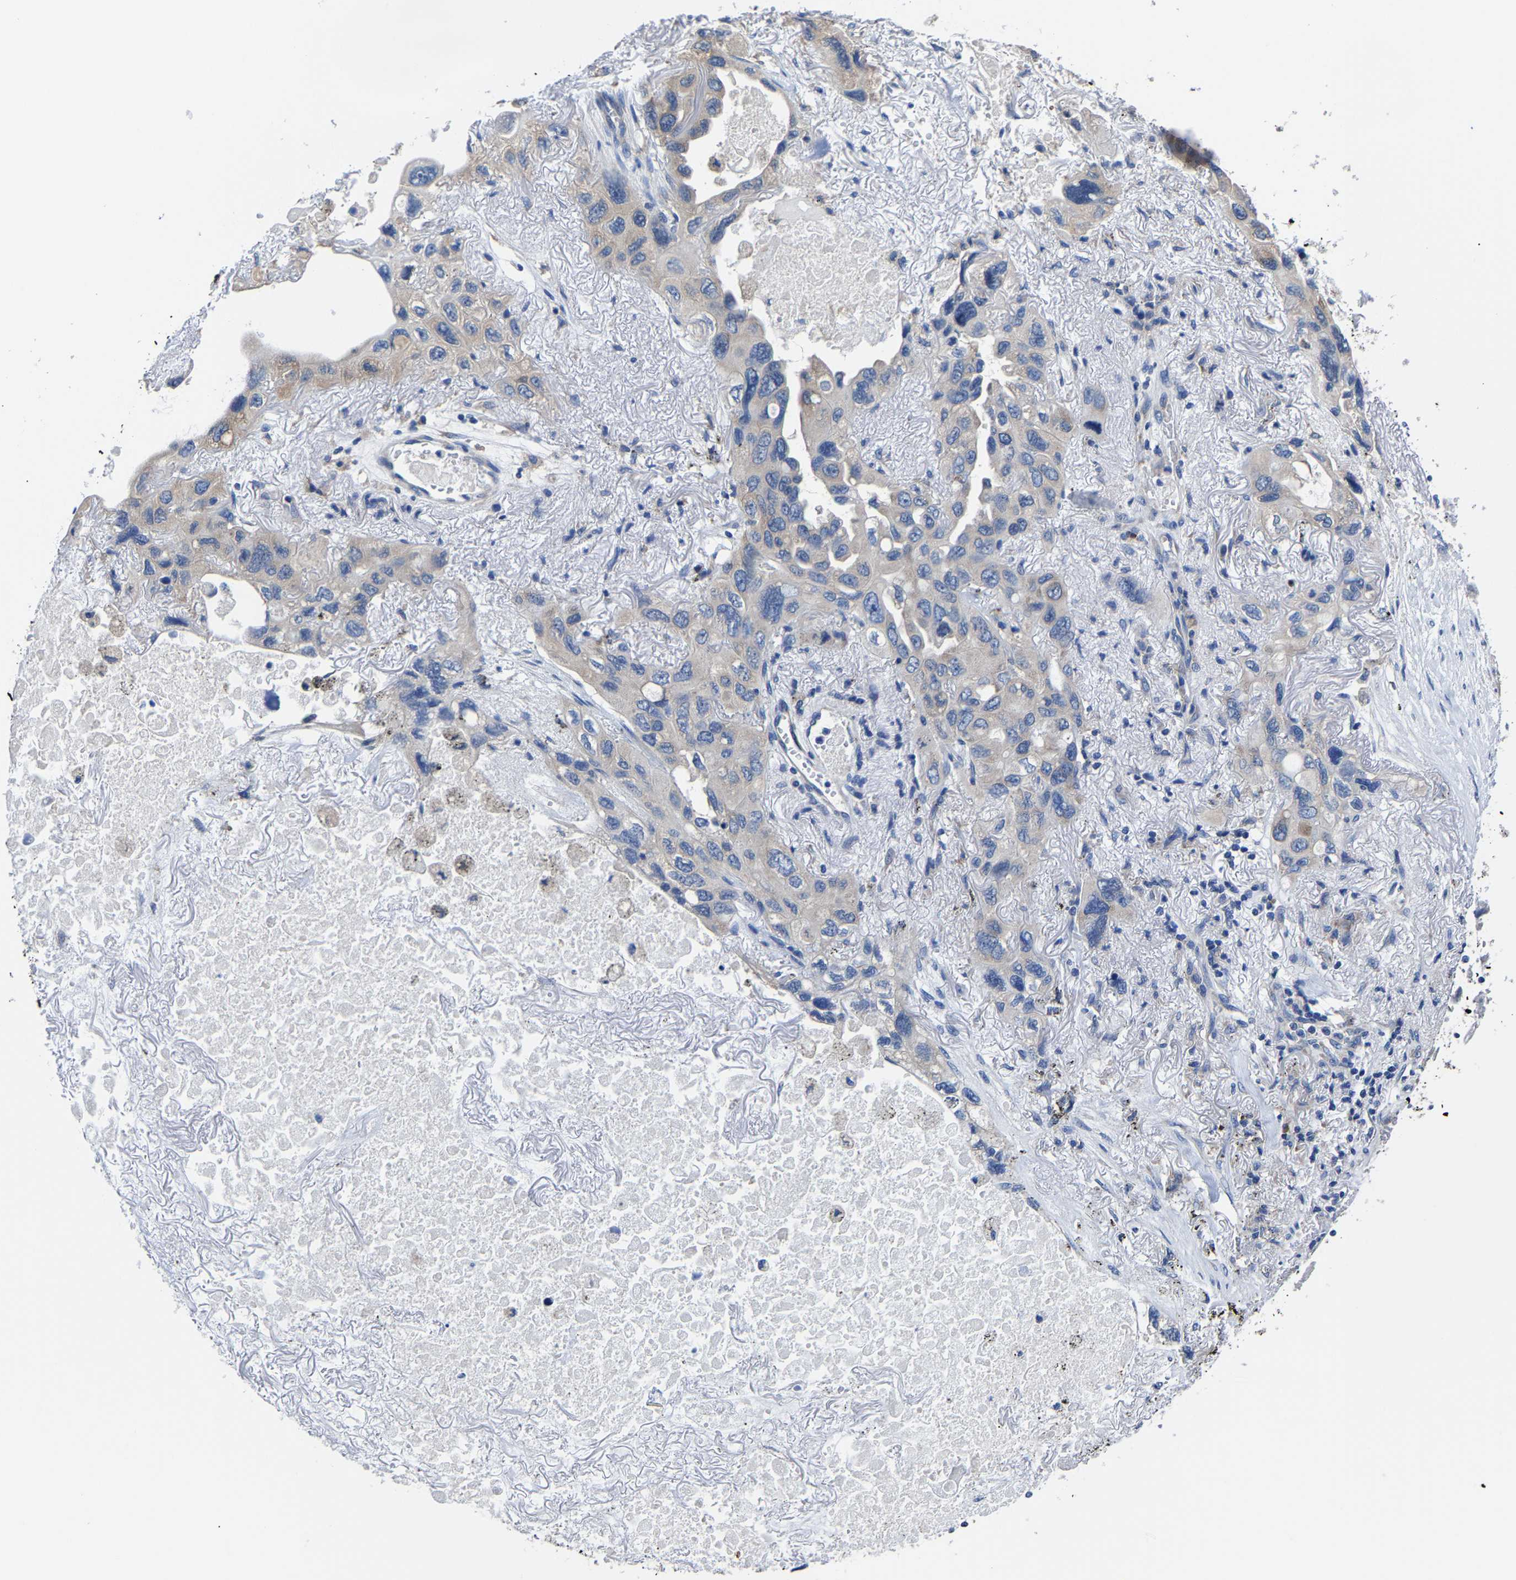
{"staining": {"intensity": "weak", "quantity": "25%-75%", "location": "cytoplasmic/membranous"}, "tissue": "lung cancer", "cell_type": "Tumor cells", "image_type": "cancer", "snomed": [{"axis": "morphology", "description": "Squamous cell carcinoma, NOS"}, {"axis": "topography", "description": "Lung"}], "caption": "Immunohistochemical staining of squamous cell carcinoma (lung) shows weak cytoplasmic/membranous protein positivity in about 25%-75% of tumor cells.", "gene": "SRPK2", "patient": {"sex": "female", "age": 73}}